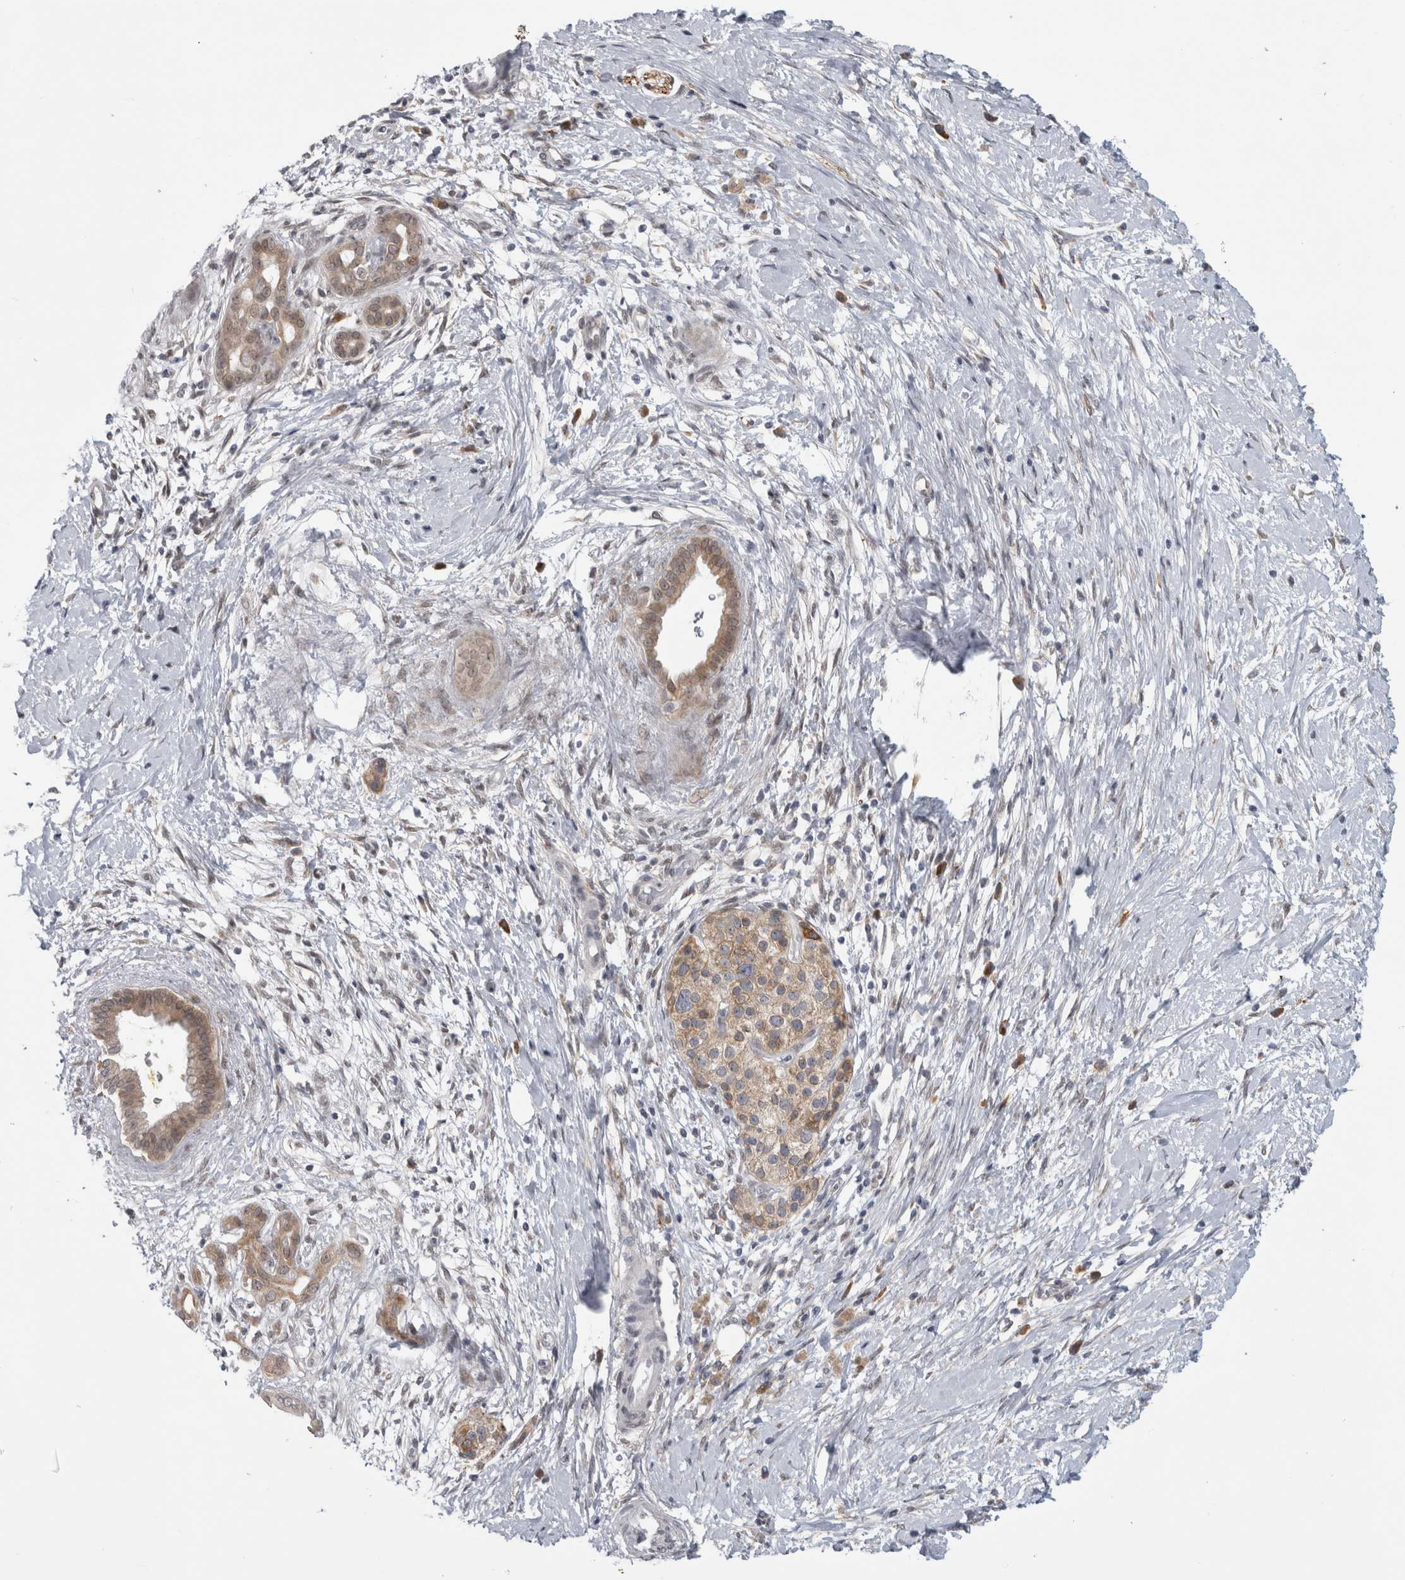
{"staining": {"intensity": "weak", "quantity": "25%-75%", "location": "cytoplasmic/membranous"}, "tissue": "pancreatic cancer", "cell_type": "Tumor cells", "image_type": "cancer", "snomed": [{"axis": "morphology", "description": "Adenocarcinoma, NOS"}, {"axis": "topography", "description": "Pancreas"}], "caption": "The micrograph reveals staining of adenocarcinoma (pancreatic), revealing weak cytoplasmic/membranous protein positivity (brown color) within tumor cells. (IHC, brightfield microscopy, high magnification).", "gene": "TMEM242", "patient": {"sex": "male", "age": 58}}